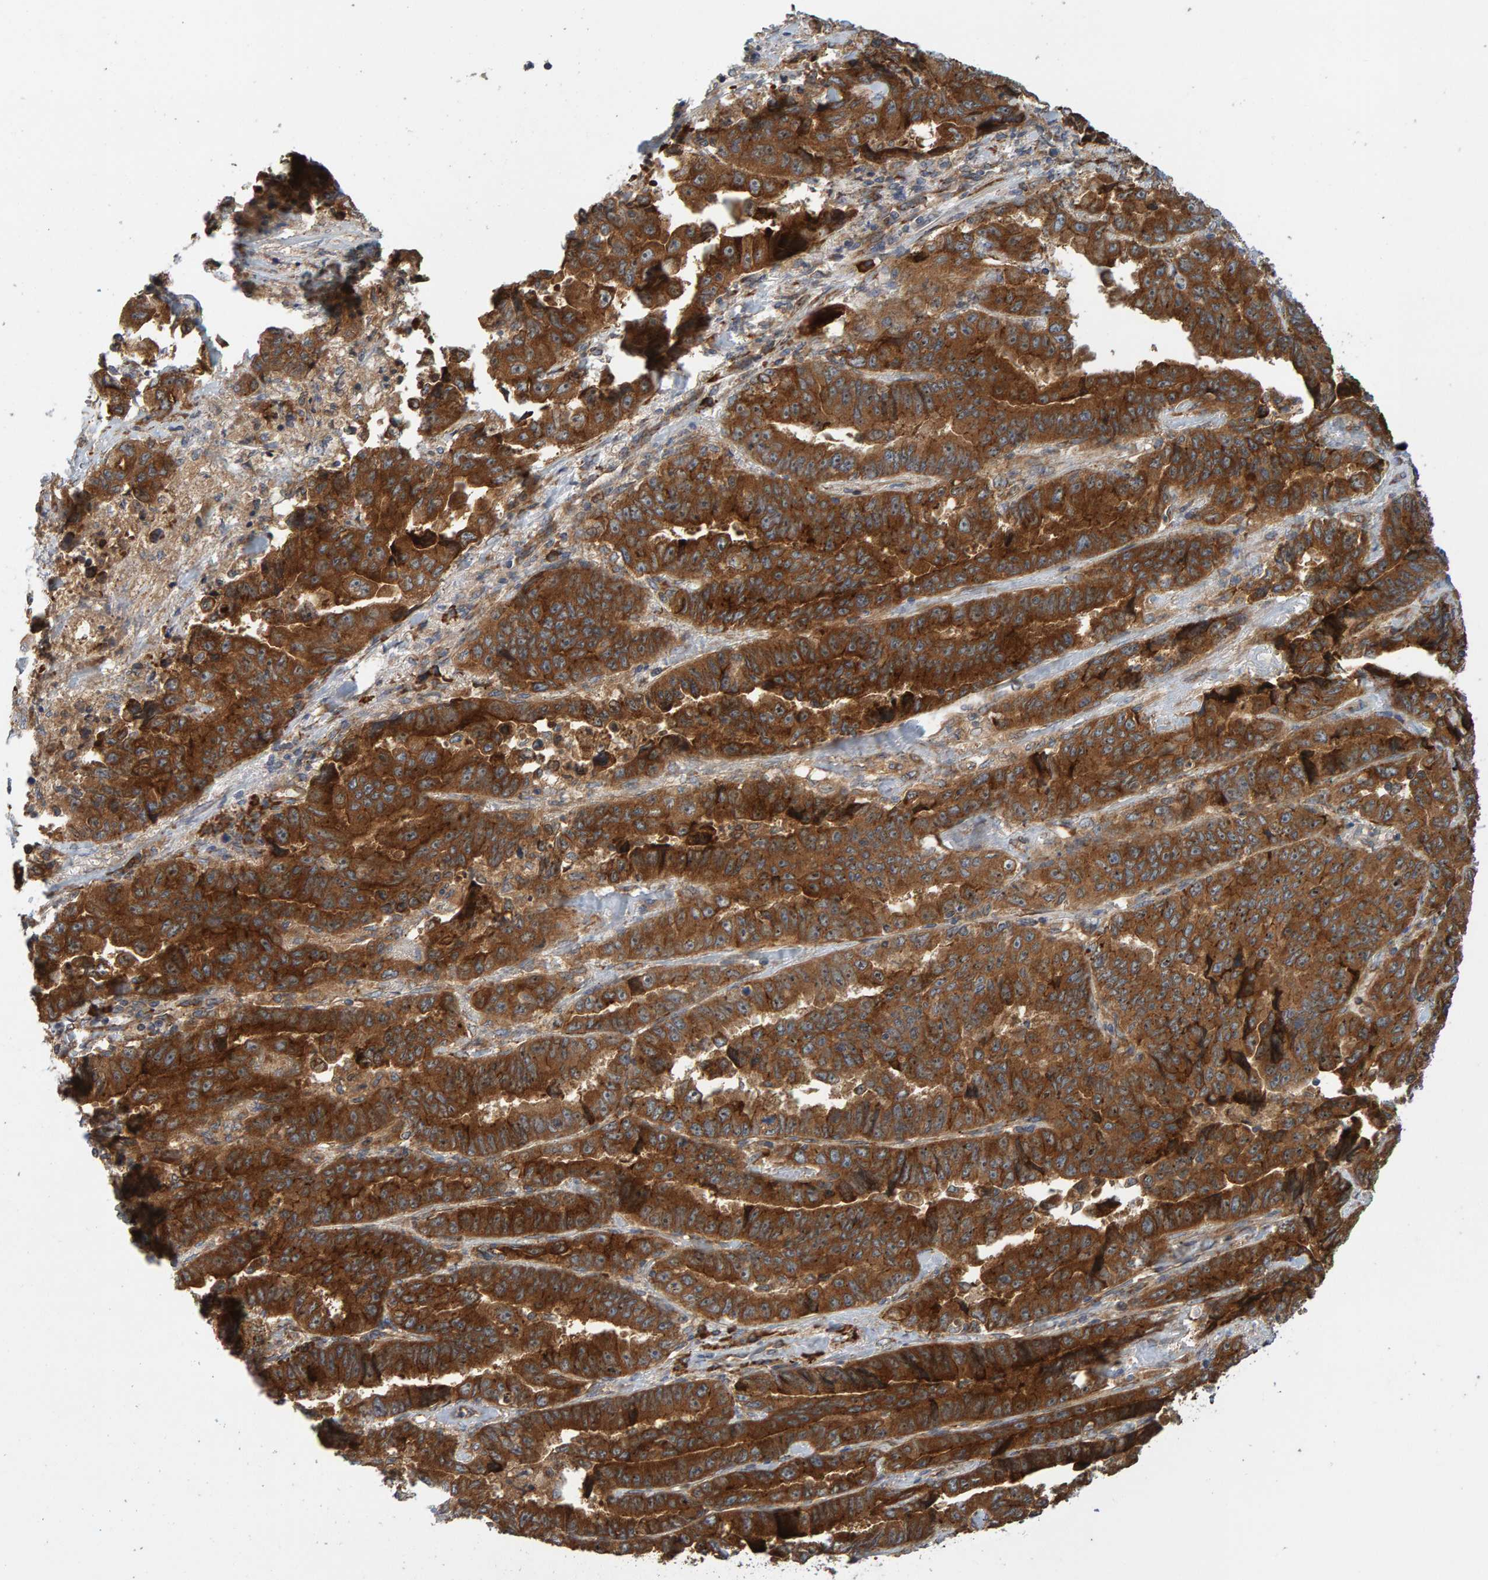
{"staining": {"intensity": "strong", "quantity": ">75%", "location": "cytoplasmic/membranous"}, "tissue": "lung cancer", "cell_type": "Tumor cells", "image_type": "cancer", "snomed": [{"axis": "morphology", "description": "Adenocarcinoma, NOS"}, {"axis": "topography", "description": "Lung"}], "caption": "Protein analysis of lung adenocarcinoma tissue shows strong cytoplasmic/membranous expression in about >75% of tumor cells. The staining was performed using DAB to visualize the protein expression in brown, while the nuclei were stained in blue with hematoxylin (Magnification: 20x).", "gene": "BAIAP2", "patient": {"sex": "female", "age": 51}}